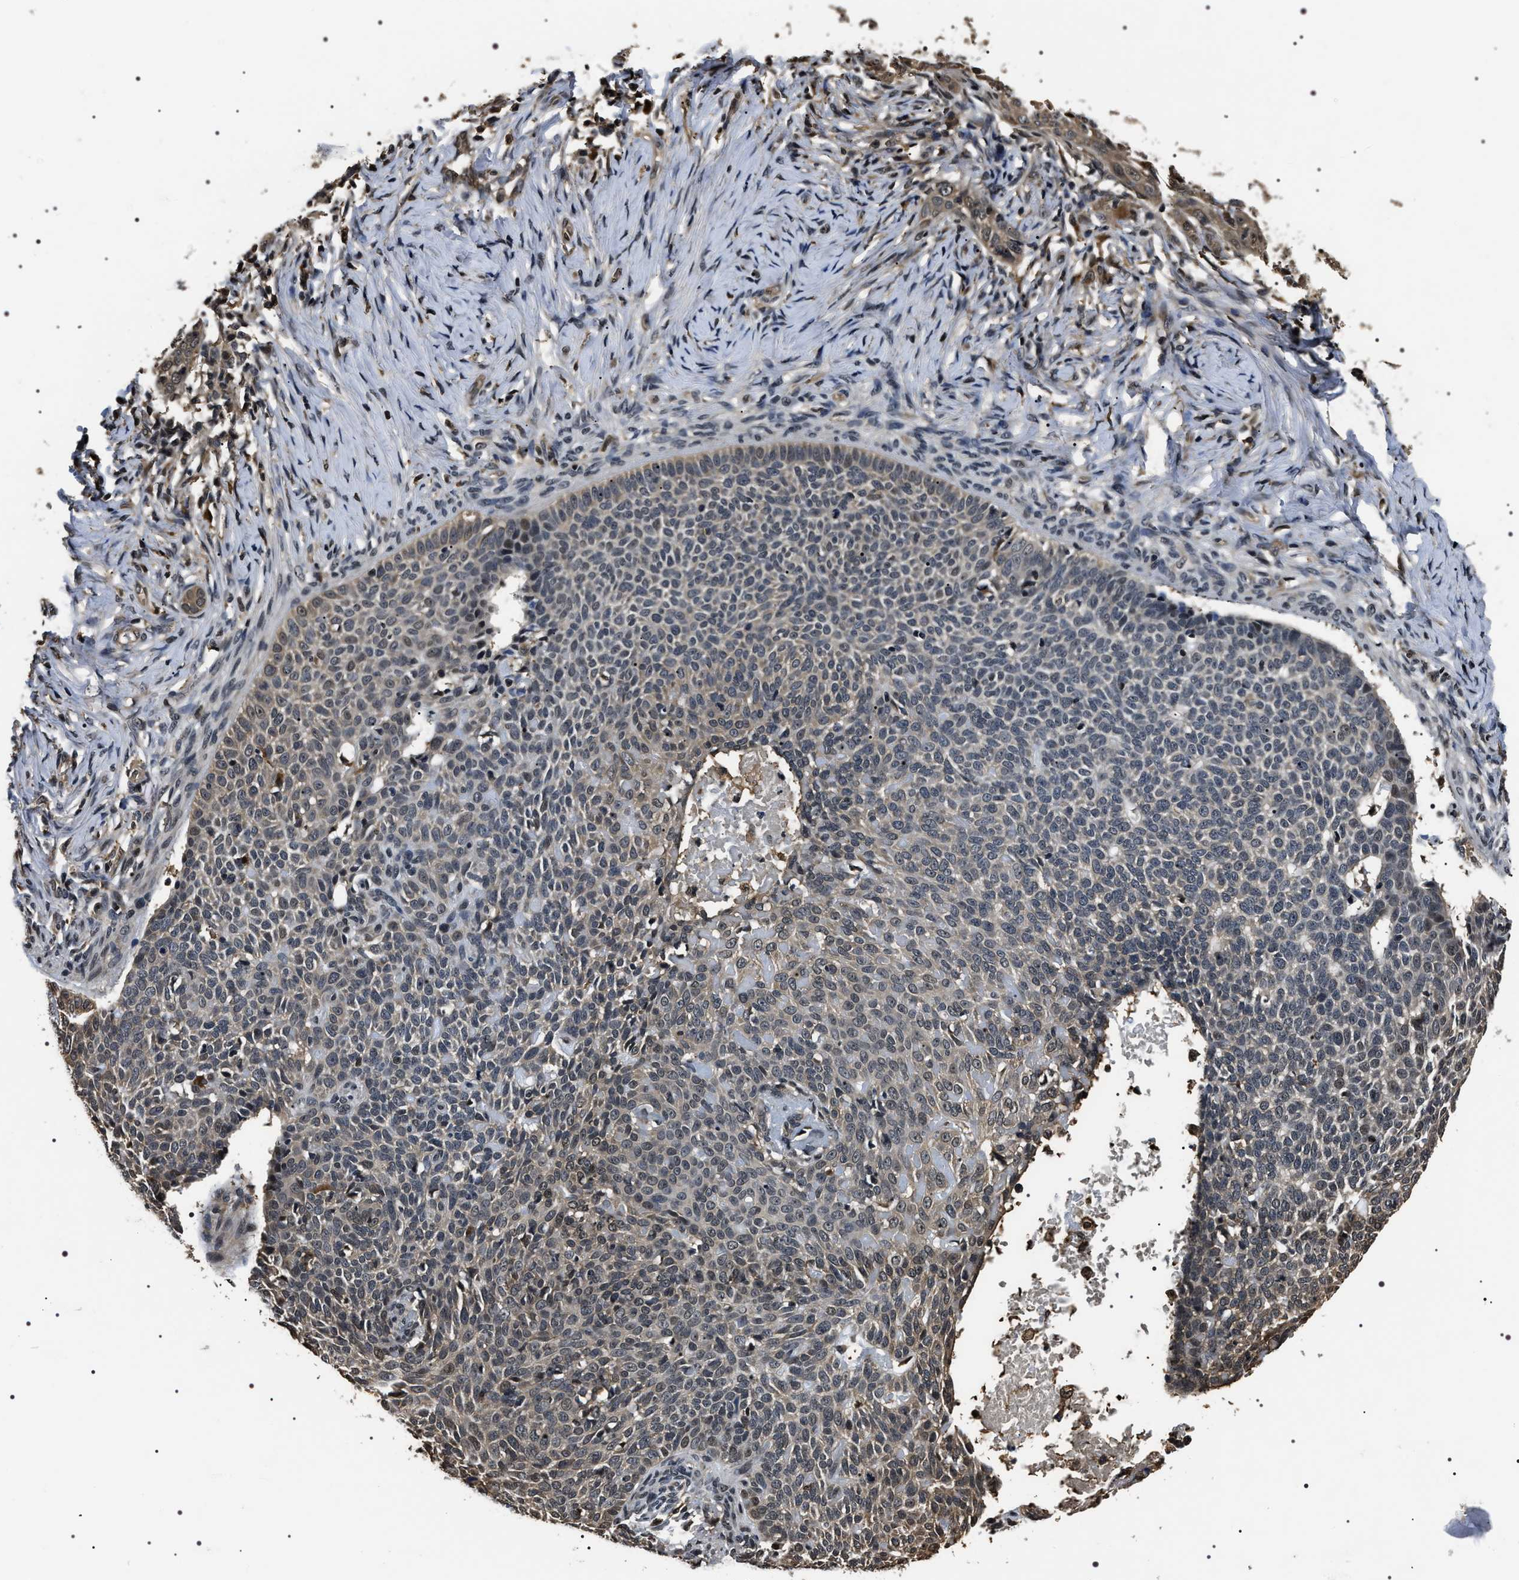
{"staining": {"intensity": "weak", "quantity": "<25%", "location": "cytoplasmic/membranous"}, "tissue": "skin cancer", "cell_type": "Tumor cells", "image_type": "cancer", "snomed": [{"axis": "morphology", "description": "Normal tissue, NOS"}, {"axis": "morphology", "description": "Basal cell carcinoma"}, {"axis": "topography", "description": "Skin"}], "caption": "Immunohistochemistry (IHC) histopathology image of neoplastic tissue: skin basal cell carcinoma stained with DAB (3,3'-diaminobenzidine) reveals no significant protein positivity in tumor cells. Brightfield microscopy of immunohistochemistry stained with DAB (3,3'-diaminobenzidine) (brown) and hematoxylin (blue), captured at high magnification.", "gene": "ARHGAP22", "patient": {"sex": "male", "age": 87}}